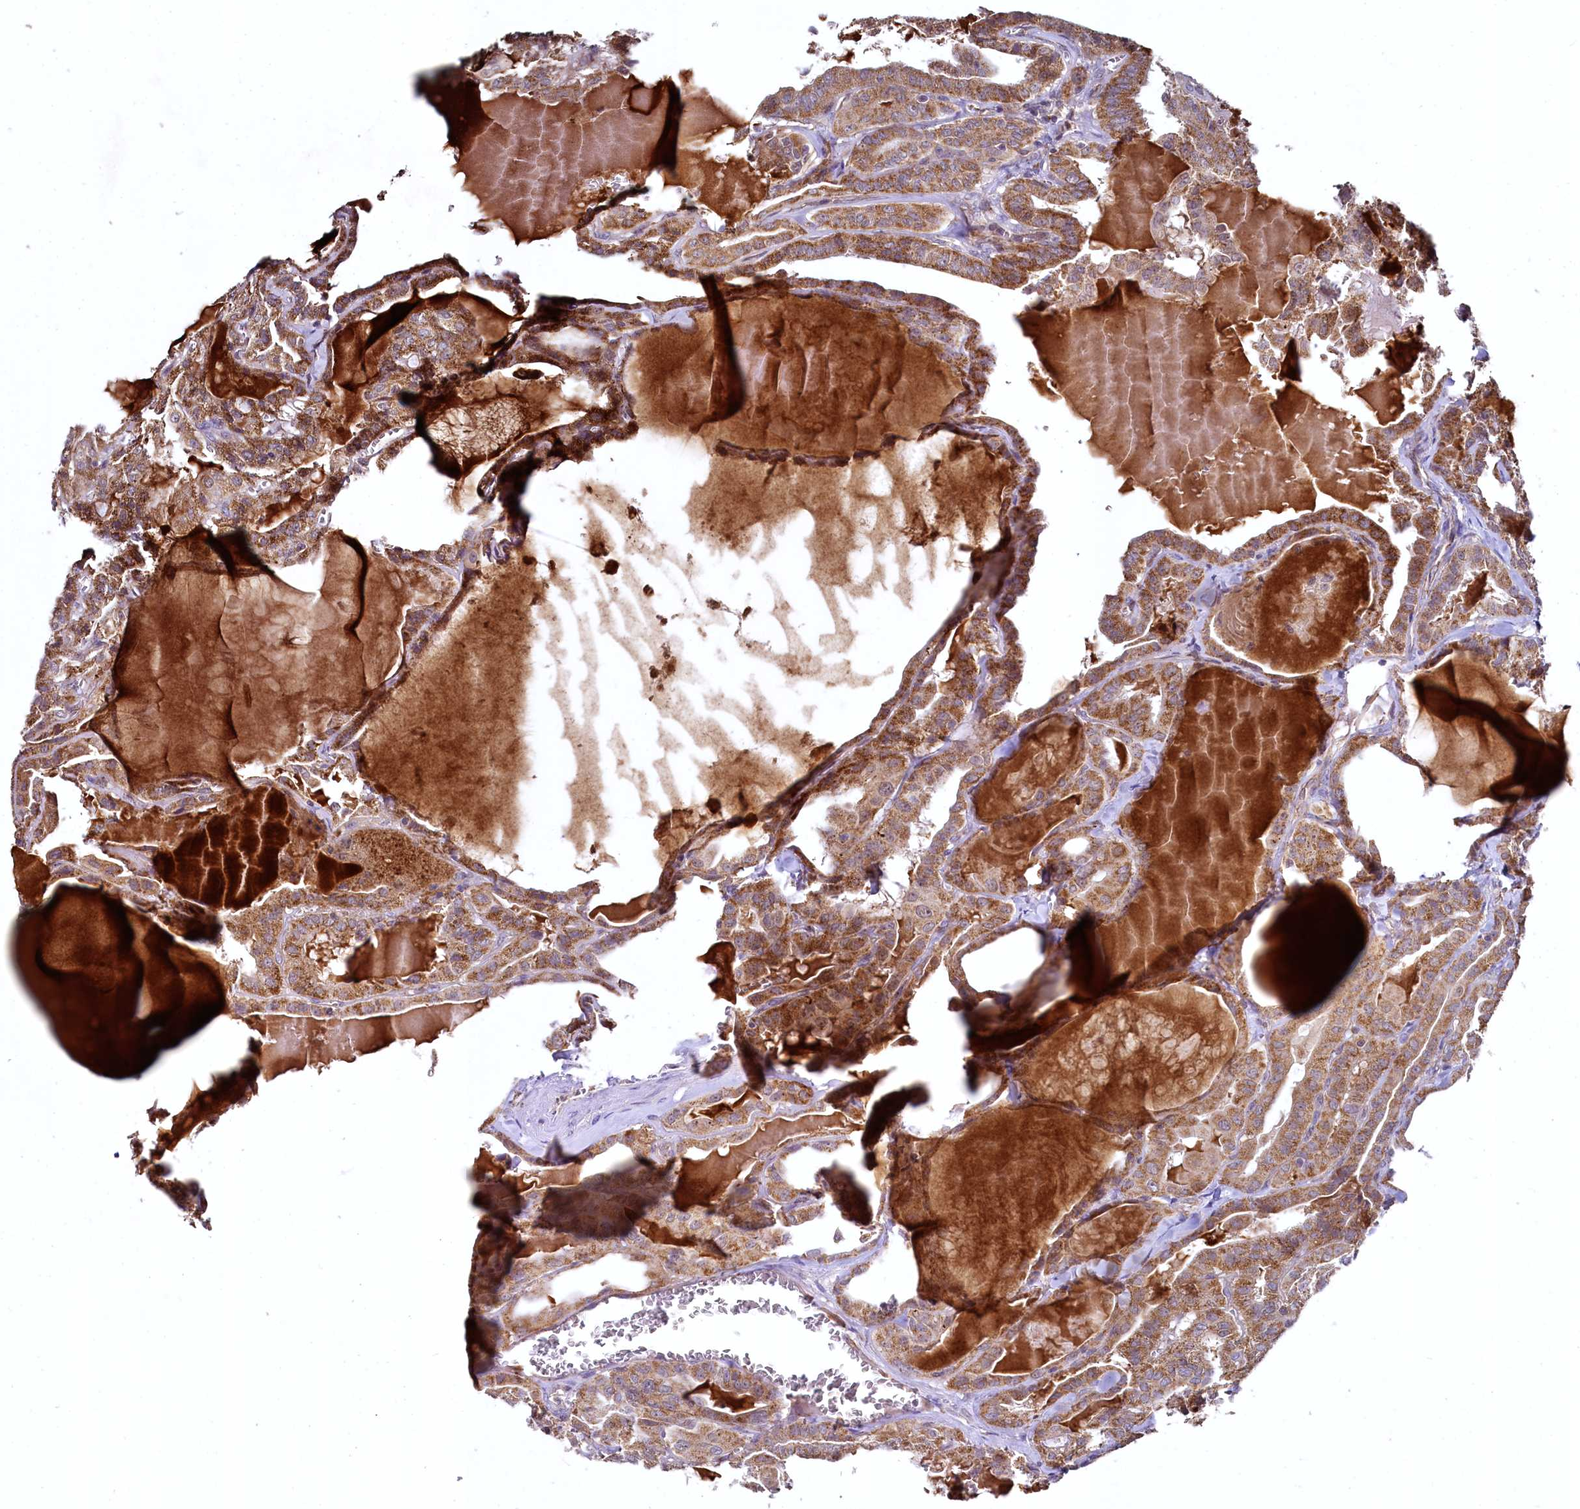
{"staining": {"intensity": "moderate", "quantity": ">75%", "location": "cytoplasmic/membranous"}, "tissue": "thyroid cancer", "cell_type": "Tumor cells", "image_type": "cancer", "snomed": [{"axis": "morphology", "description": "Papillary adenocarcinoma, NOS"}, {"axis": "topography", "description": "Thyroid gland"}], "caption": "An immunohistochemistry (IHC) image of tumor tissue is shown. Protein staining in brown labels moderate cytoplasmic/membranous positivity in thyroid papillary adenocarcinoma within tumor cells. The staining was performed using DAB (3,3'-diaminobenzidine), with brown indicating positive protein expression. Nuclei are stained blue with hematoxylin.", "gene": "METTL4", "patient": {"sex": "male", "age": 52}}